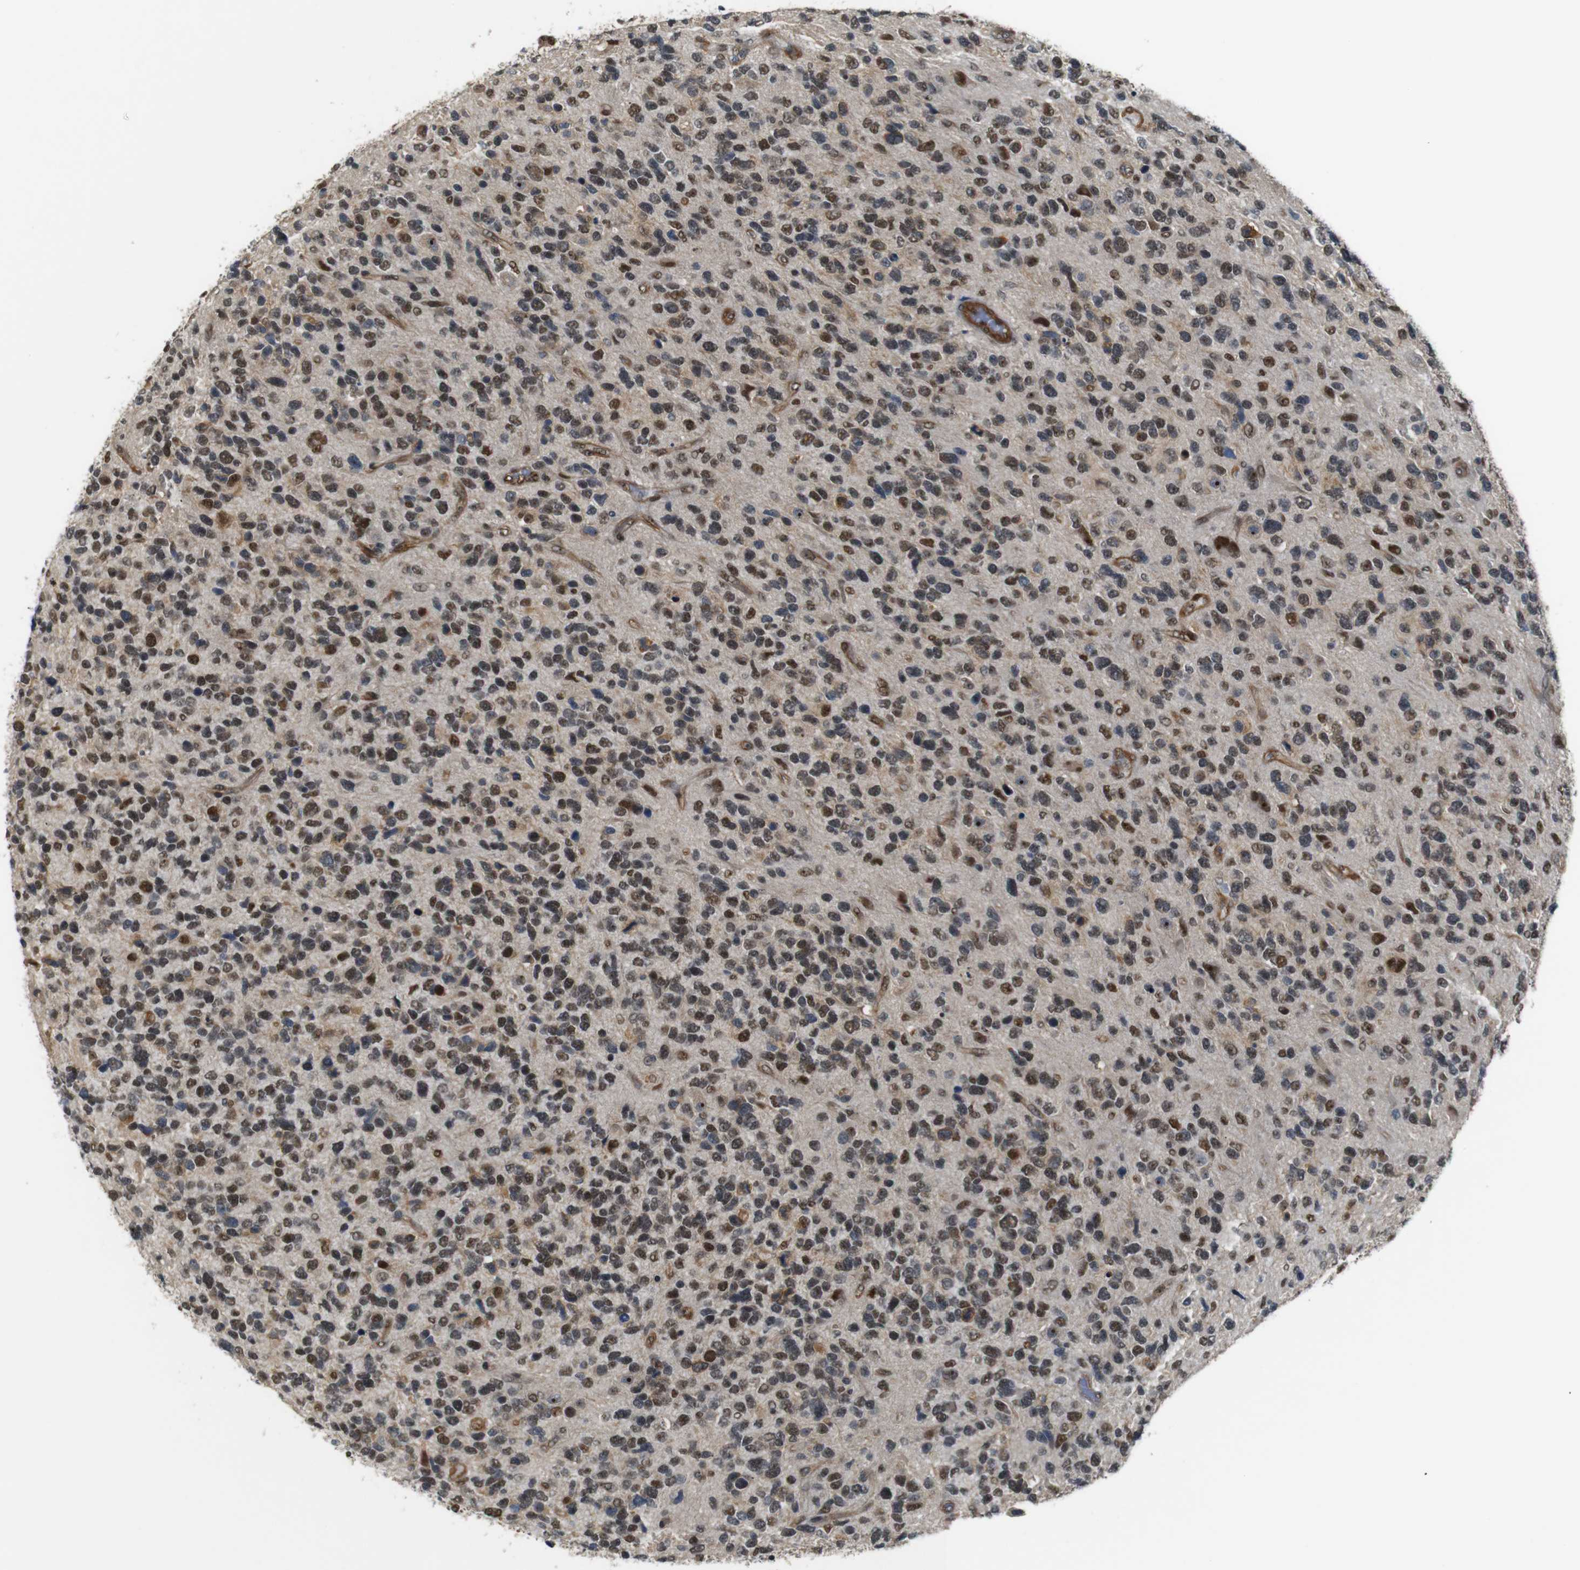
{"staining": {"intensity": "moderate", "quantity": ">75%", "location": "nuclear"}, "tissue": "glioma", "cell_type": "Tumor cells", "image_type": "cancer", "snomed": [{"axis": "morphology", "description": "Glioma, malignant, High grade"}, {"axis": "topography", "description": "Brain"}], "caption": "Immunohistochemistry (IHC) of glioma displays medium levels of moderate nuclear positivity in about >75% of tumor cells.", "gene": "PARN", "patient": {"sex": "female", "age": 58}}